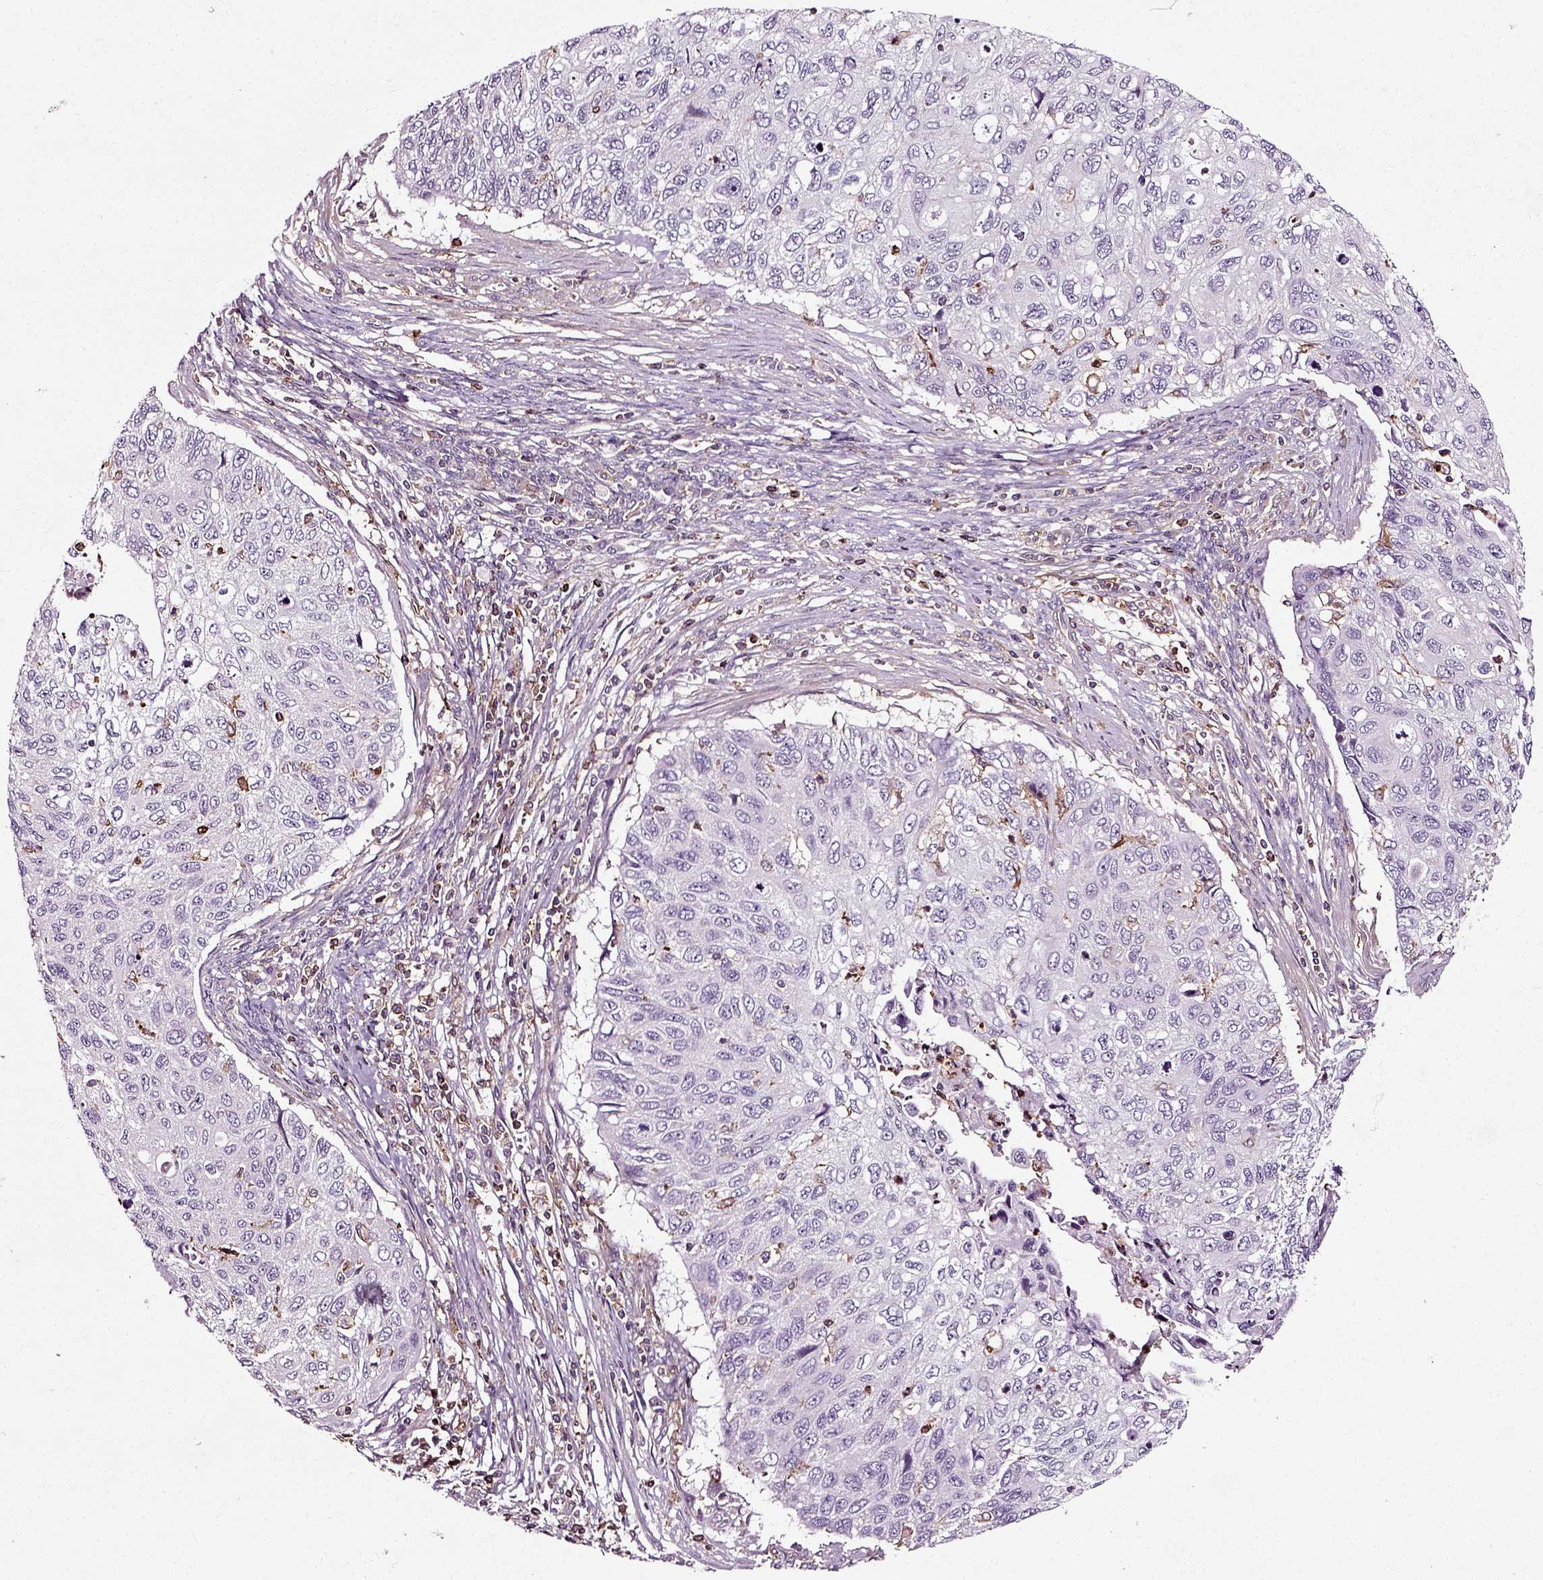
{"staining": {"intensity": "negative", "quantity": "none", "location": "none"}, "tissue": "cervical cancer", "cell_type": "Tumor cells", "image_type": "cancer", "snomed": [{"axis": "morphology", "description": "Squamous cell carcinoma, NOS"}, {"axis": "topography", "description": "Cervix"}], "caption": "There is no significant expression in tumor cells of cervical cancer.", "gene": "RHOF", "patient": {"sex": "female", "age": 70}}